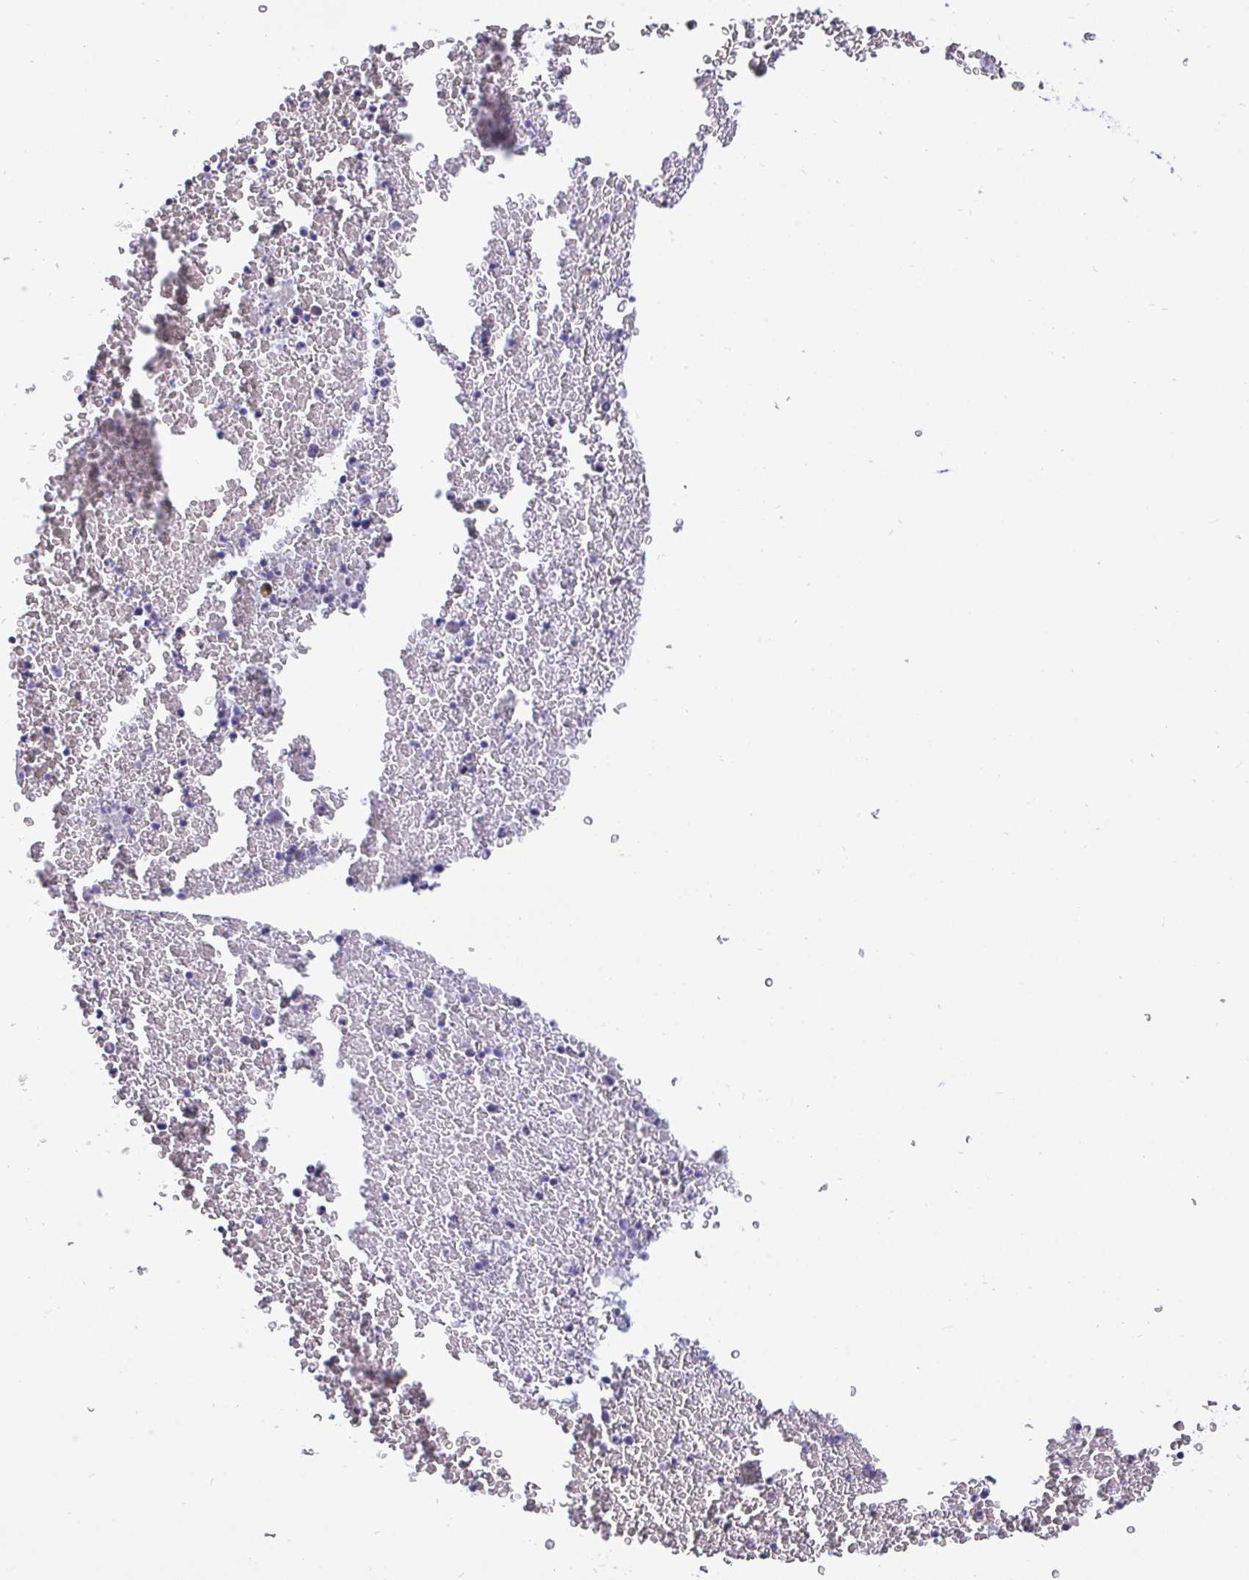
{"staining": {"intensity": "negative", "quantity": "none", "location": "none"}, "tissue": "bone marrow", "cell_type": "Hematopoietic cells", "image_type": "normal", "snomed": [{"axis": "morphology", "description": "Normal tissue, NOS"}, {"axis": "topography", "description": "Bone marrow"}], "caption": "A high-resolution histopathology image shows immunohistochemistry staining of normal bone marrow, which displays no significant positivity in hematopoietic cells.", "gene": "EPOP", "patient": {"sex": "female", "age": 23}}